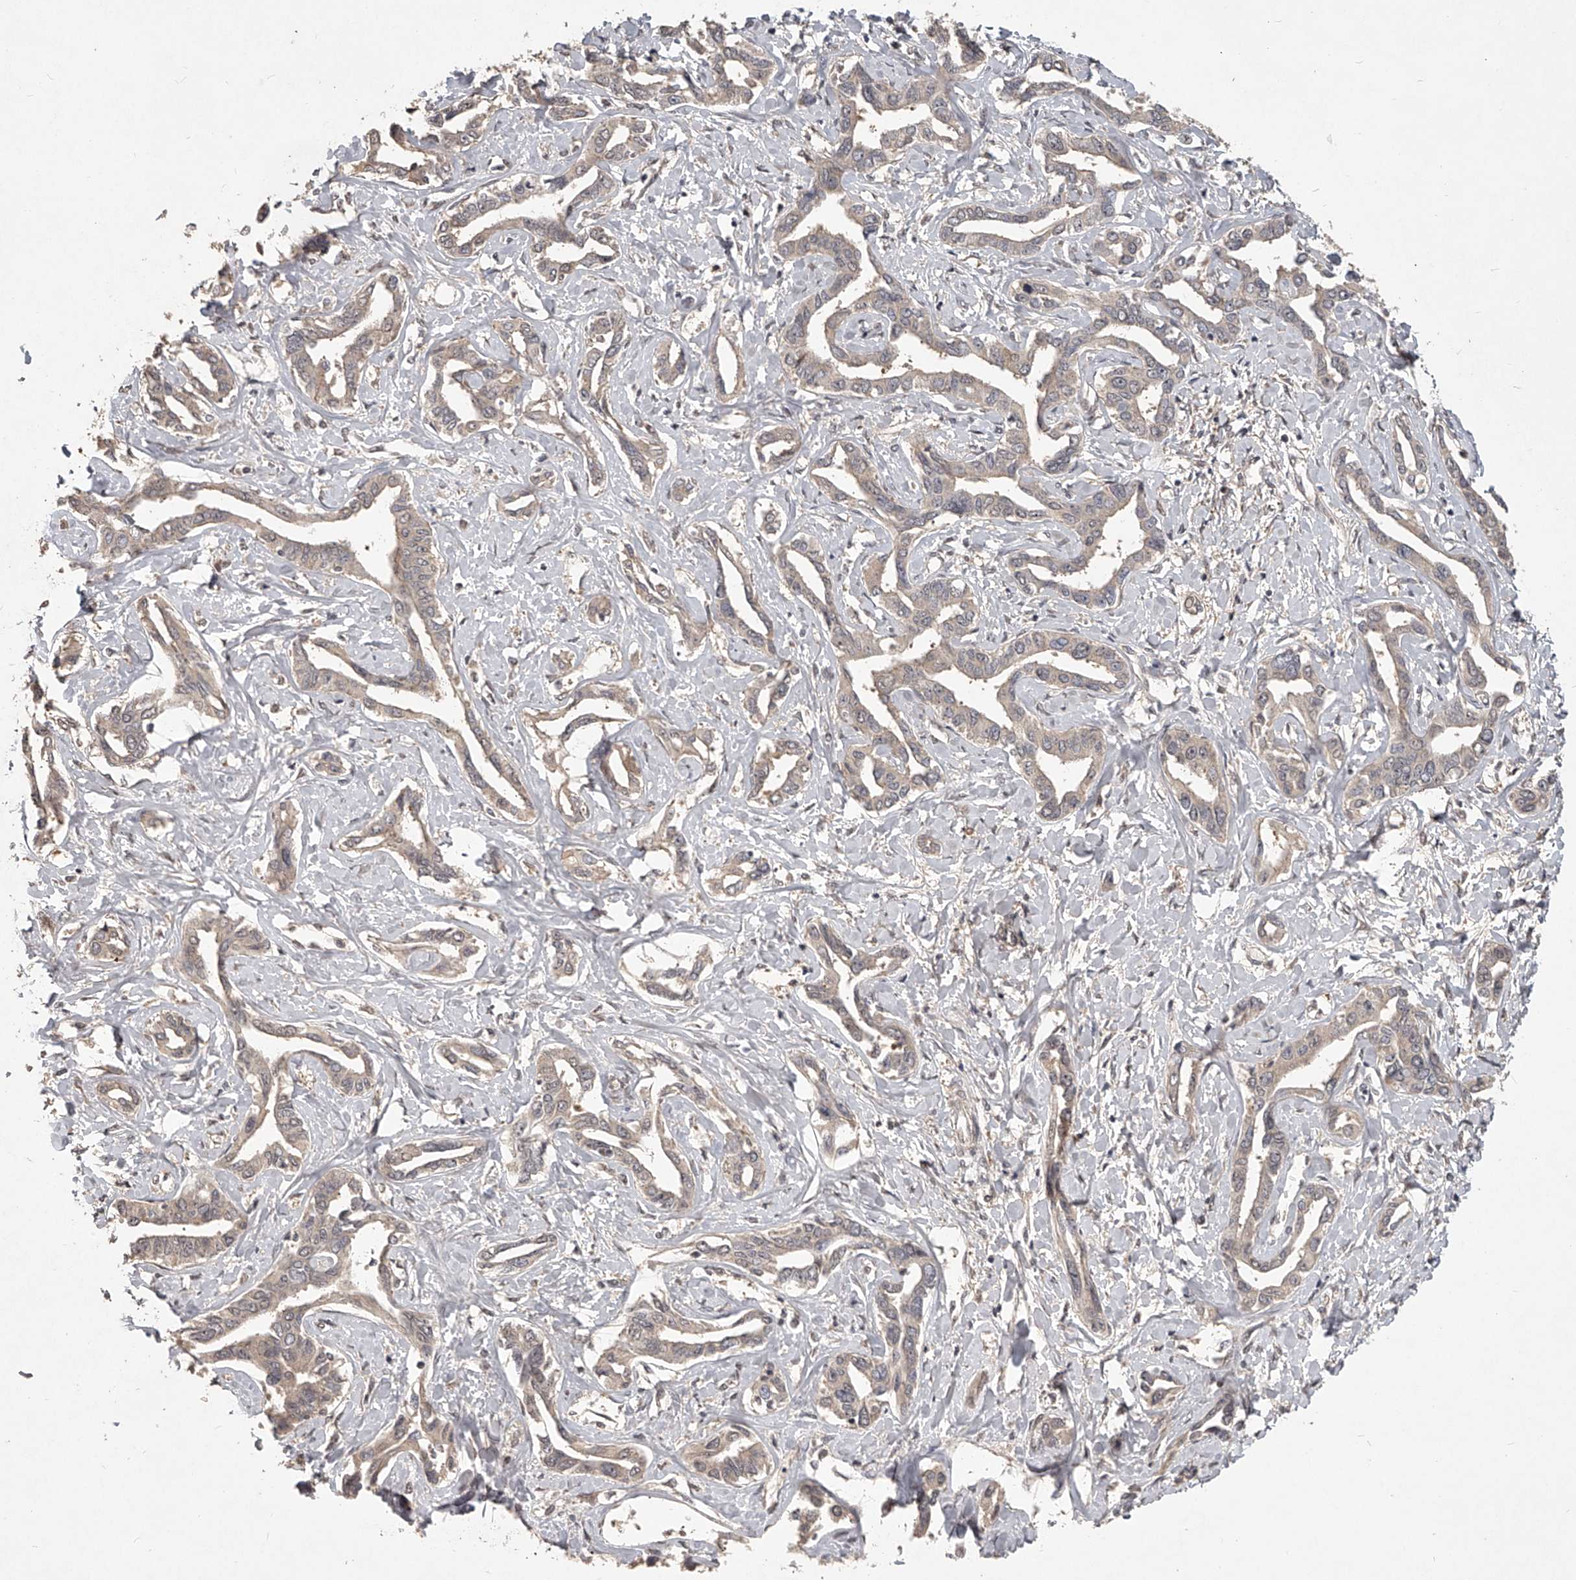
{"staining": {"intensity": "weak", "quantity": "25%-75%", "location": "cytoplasmic/membranous,nuclear"}, "tissue": "liver cancer", "cell_type": "Tumor cells", "image_type": "cancer", "snomed": [{"axis": "morphology", "description": "Cholangiocarcinoma"}, {"axis": "topography", "description": "Liver"}], "caption": "The photomicrograph reveals staining of liver cancer, revealing weak cytoplasmic/membranous and nuclear protein positivity (brown color) within tumor cells.", "gene": "SLC37A1", "patient": {"sex": "male", "age": 59}}